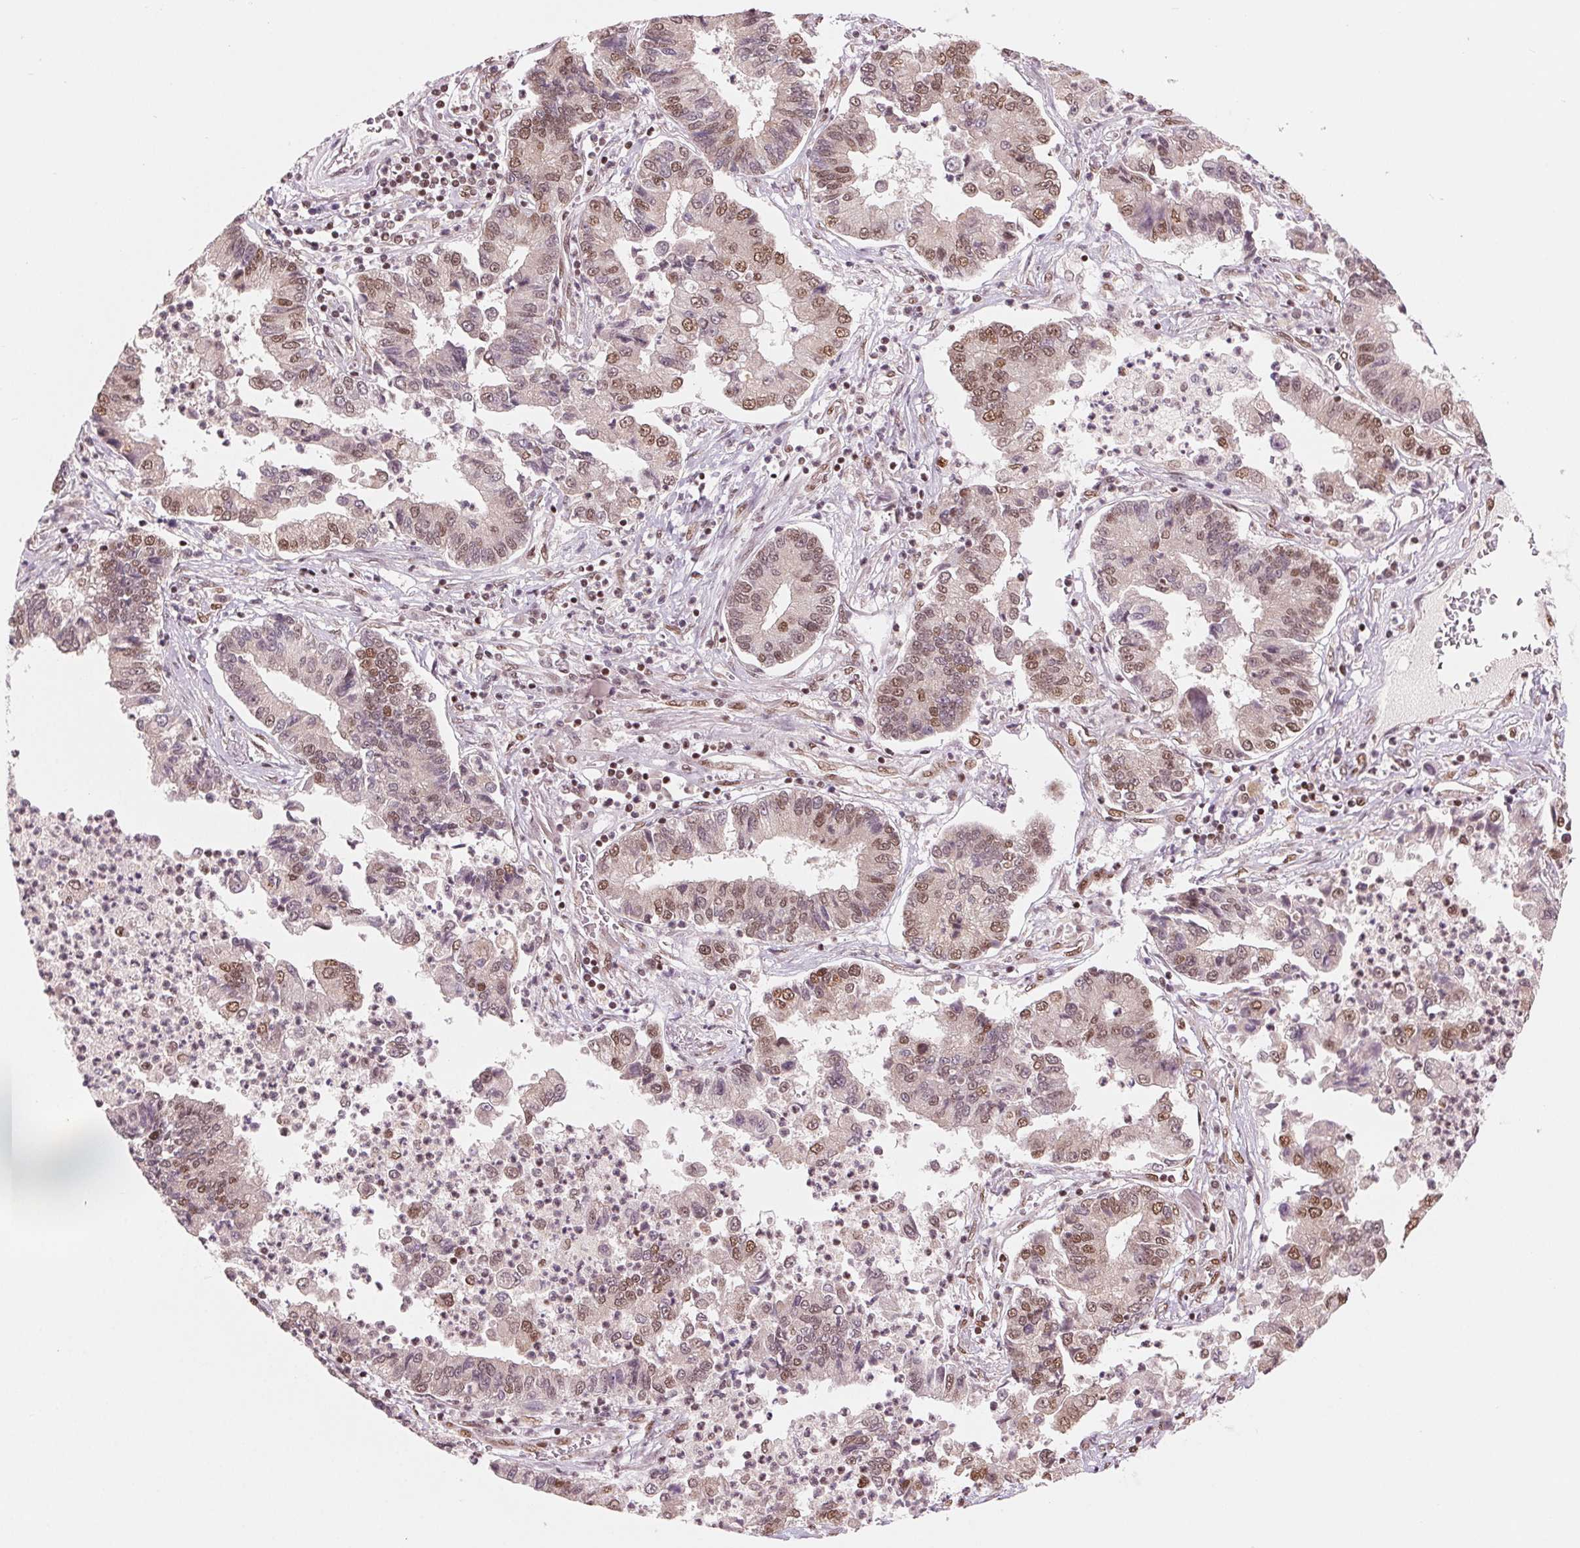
{"staining": {"intensity": "moderate", "quantity": "25%-75%", "location": "nuclear"}, "tissue": "lung cancer", "cell_type": "Tumor cells", "image_type": "cancer", "snomed": [{"axis": "morphology", "description": "Adenocarcinoma, NOS"}, {"axis": "topography", "description": "Lung"}], "caption": "High-power microscopy captured an IHC image of lung cancer (adenocarcinoma), revealing moderate nuclear expression in about 25%-75% of tumor cells.", "gene": "TTLL9", "patient": {"sex": "female", "age": 57}}